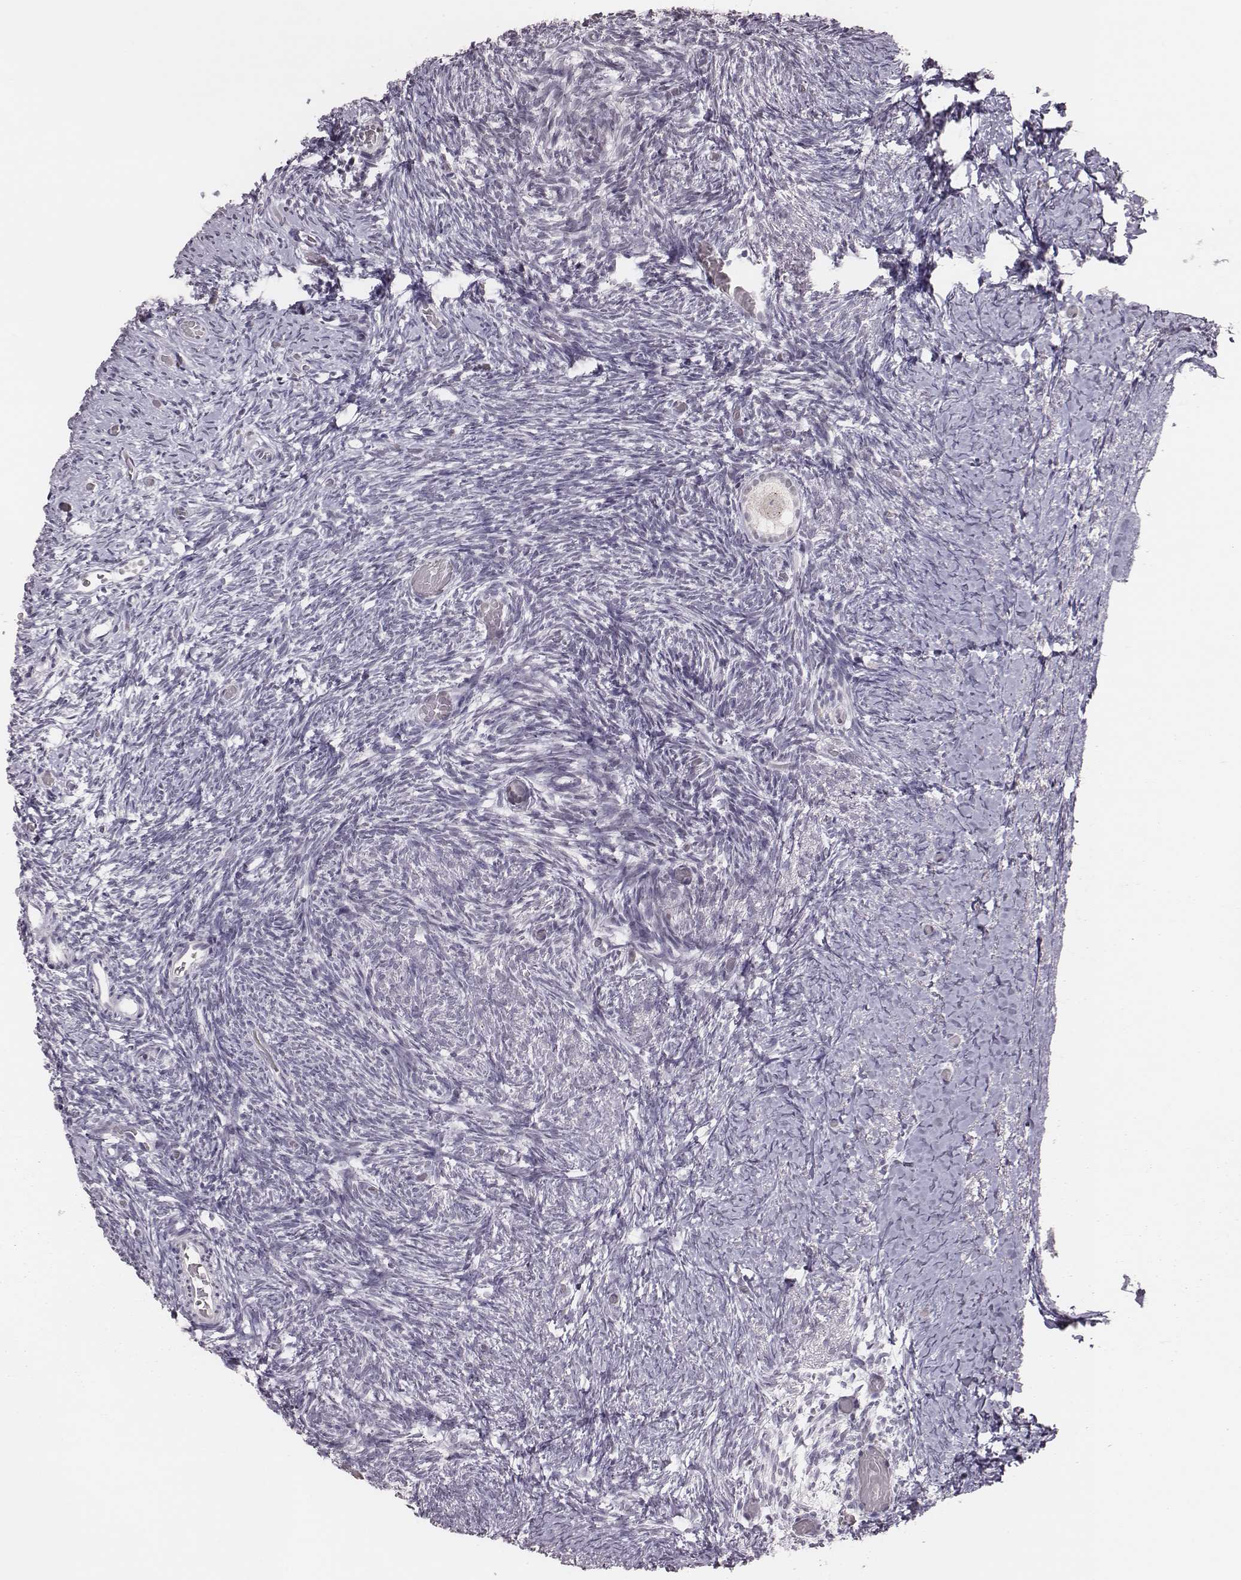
{"staining": {"intensity": "negative", "quantity": "none", "location": "none"}, "tissue": "ovary", "cell_type": "Follicle cells", "image_type": "normal", "snomed": [{"axis": "morphology", "description": "Normal tissue, NOS"}, {"axis": "topography", "description": "Ovary"}], "caption": "Follicle cells show no significant positivity in normal ovary. The staining is performed using DAB brown chromogen with nuclei counter-stained in using hematoxylin.", "gene": "PBK", "patient": {"sex": "female", "age": 39}}